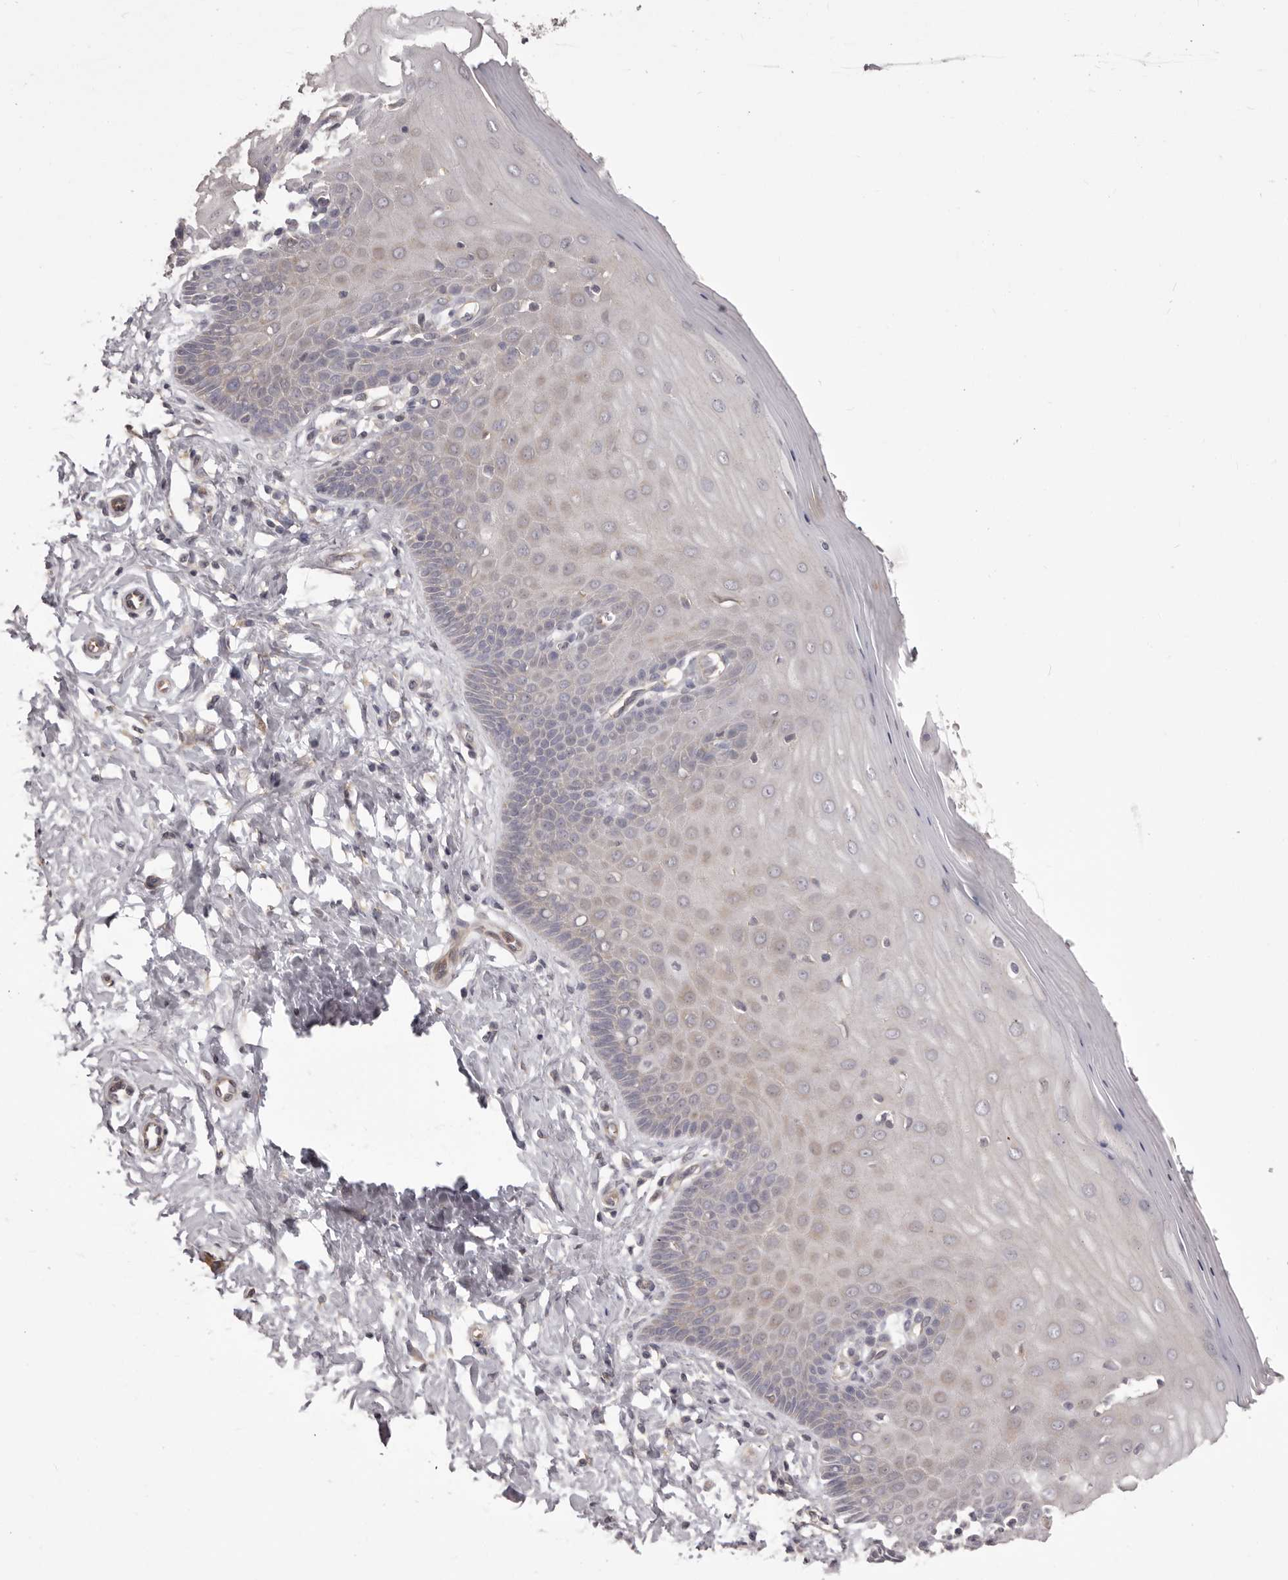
{"staining": {"intensity": "negative", "quantity": "none", "location": "none"}, "tissue": "cervix", "cell_type": "Glandular cells", "image_type": "normal", "snomed": [{"axis": "morphology", "description": "Normal tissue, NOS"}, {"axis": "topography", "description": "Cervix"}], "caption": "Immunohistochemistry (IHC) image of benign human cervix stained for a protein (brown), which exhibits no staining in glandular cells.", "gene": "HRH1", "patient": {"sex": "female", "age": 55}}